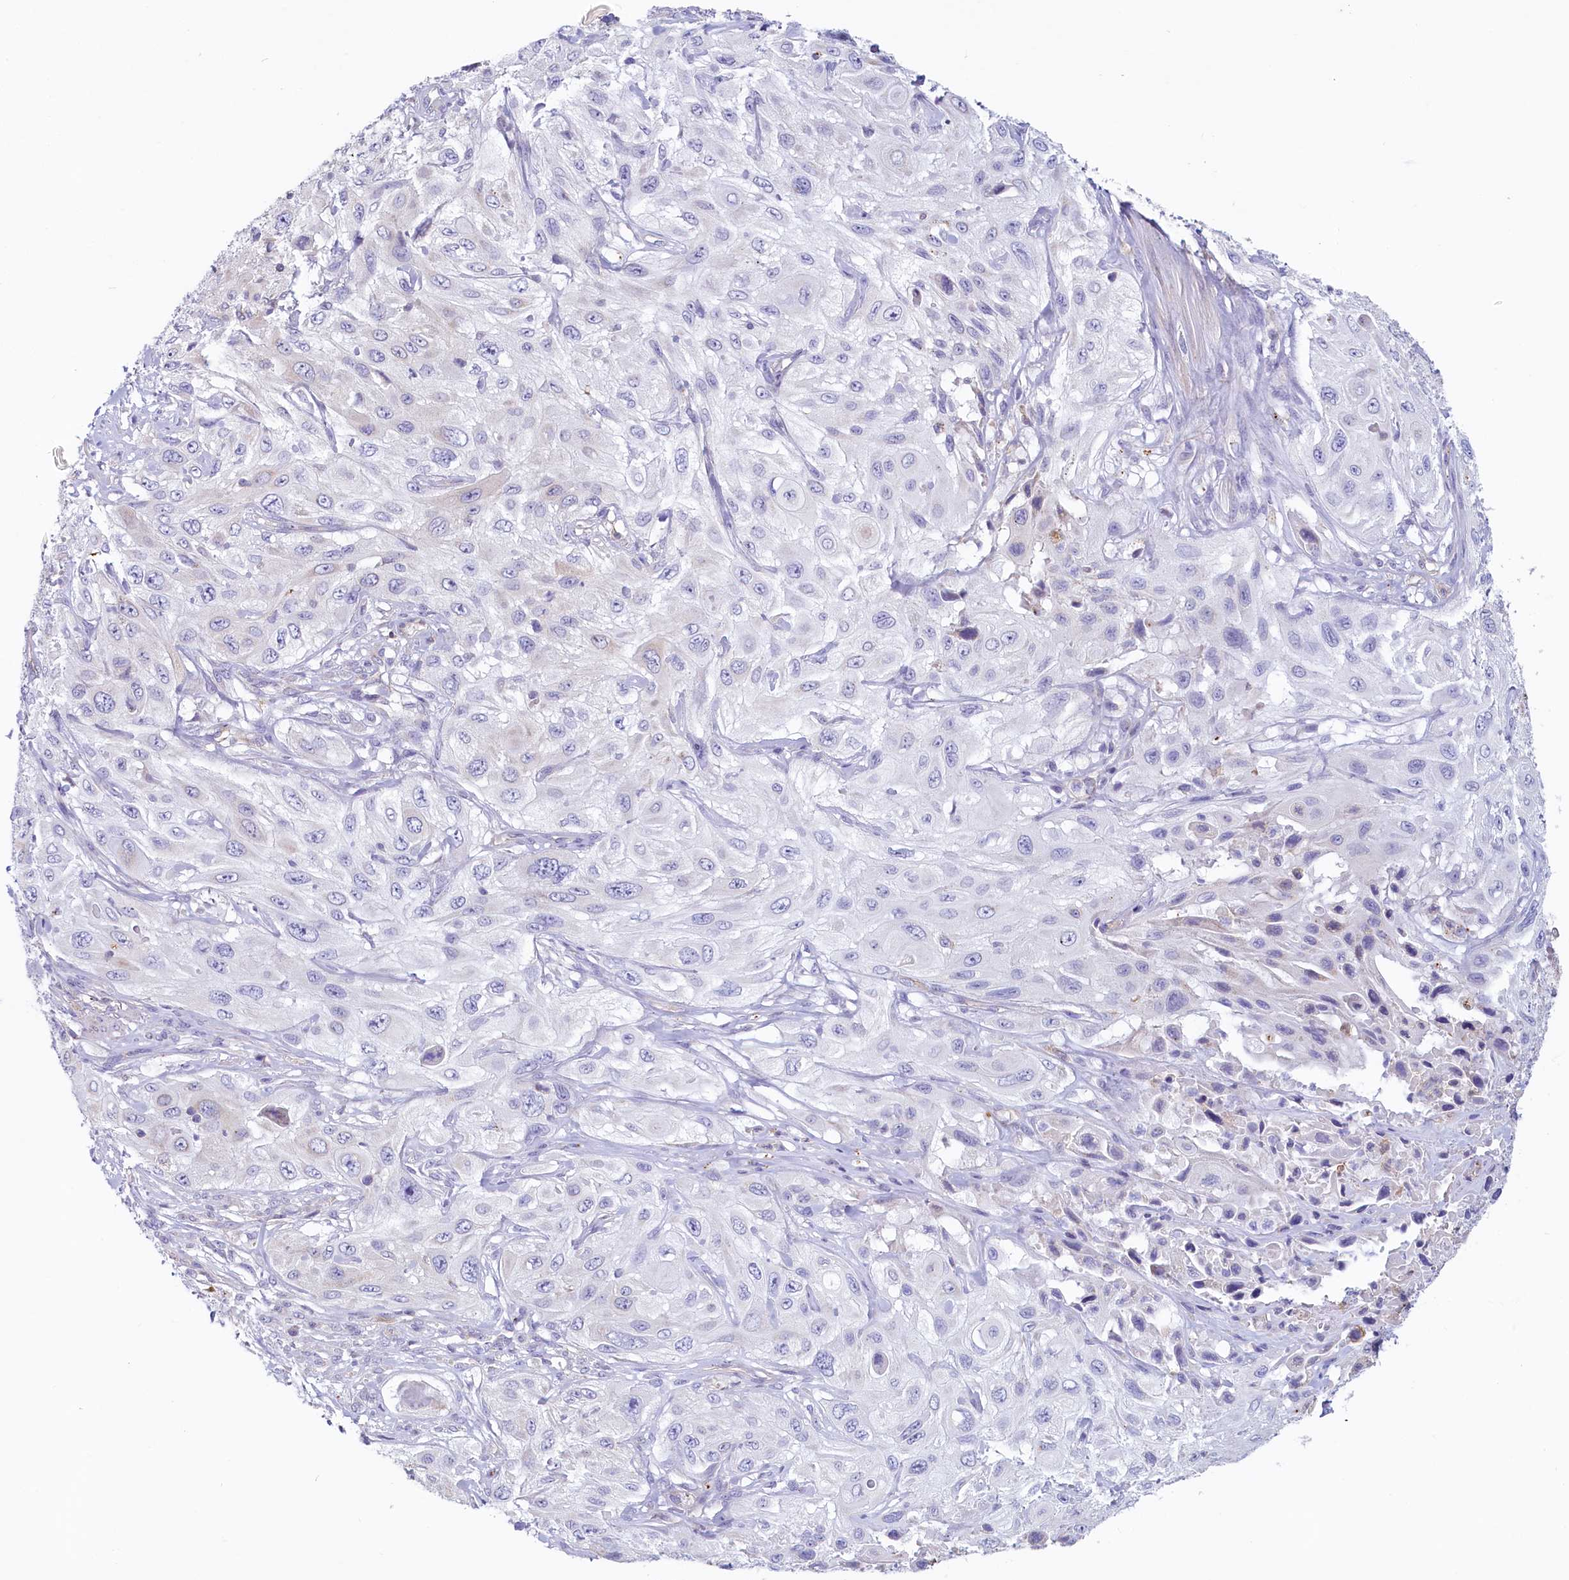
{"staining": {"intensity": "negative", "quantity": "none", "location": "none"}, "tissue": "cervical cancer", "cell_type": "Tumor cells", "image_type": "cancer", "snomed": [{"axis": "morphology", "description": "Squamous cell carcinoma, NOS"}, {"axis": "topography", "description": "Cervix"}], "caption": "IHC photomicrograph of human squamous cell carcinoma (cervical) stained for a protein (brown), which reveals no staining in tumor cells.", "gene": "LMOD3", "patient": {"sex": "female", "age": 42}}